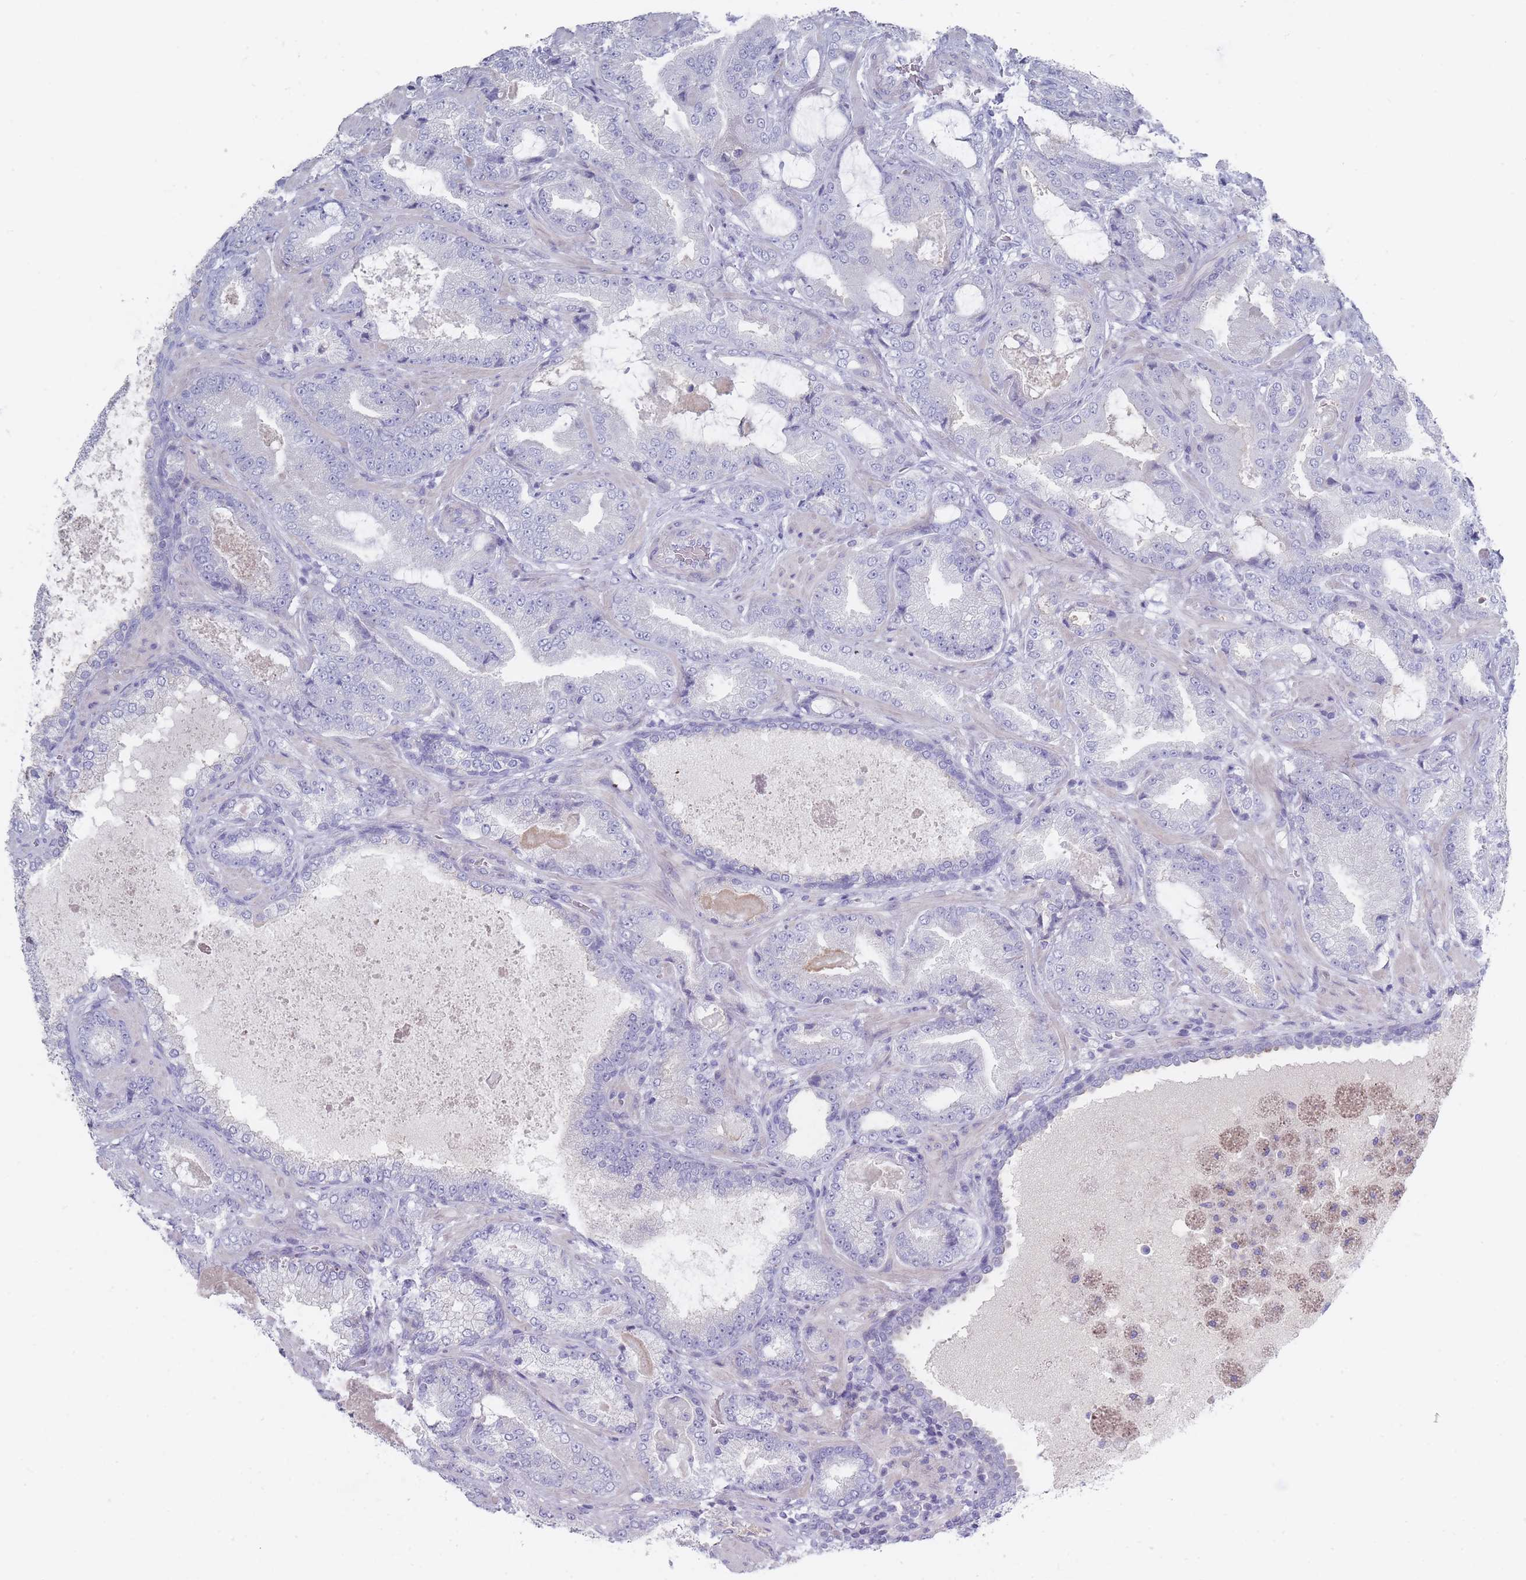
{"staining": {"intensity": "negative", "quantity": "none", "location": "none"}, "tissue": "prostate cancer", "cell_type": "Tumor cells", "image_type": "cancer", "snomed": [{"axis": "morphology", "description": "Adenocarcinoma, High grade"}, {"axis": "topography", "description": "Prostate"}], "caption": "This micrograph is of prostate cancer stained with immunohistochemistry to label a protein in brown with the nuclei are counter-stained blue. There is no positivity in tumor cells.", "gene": "PIGU", "patient": {"sex": "male", "age": 68}}